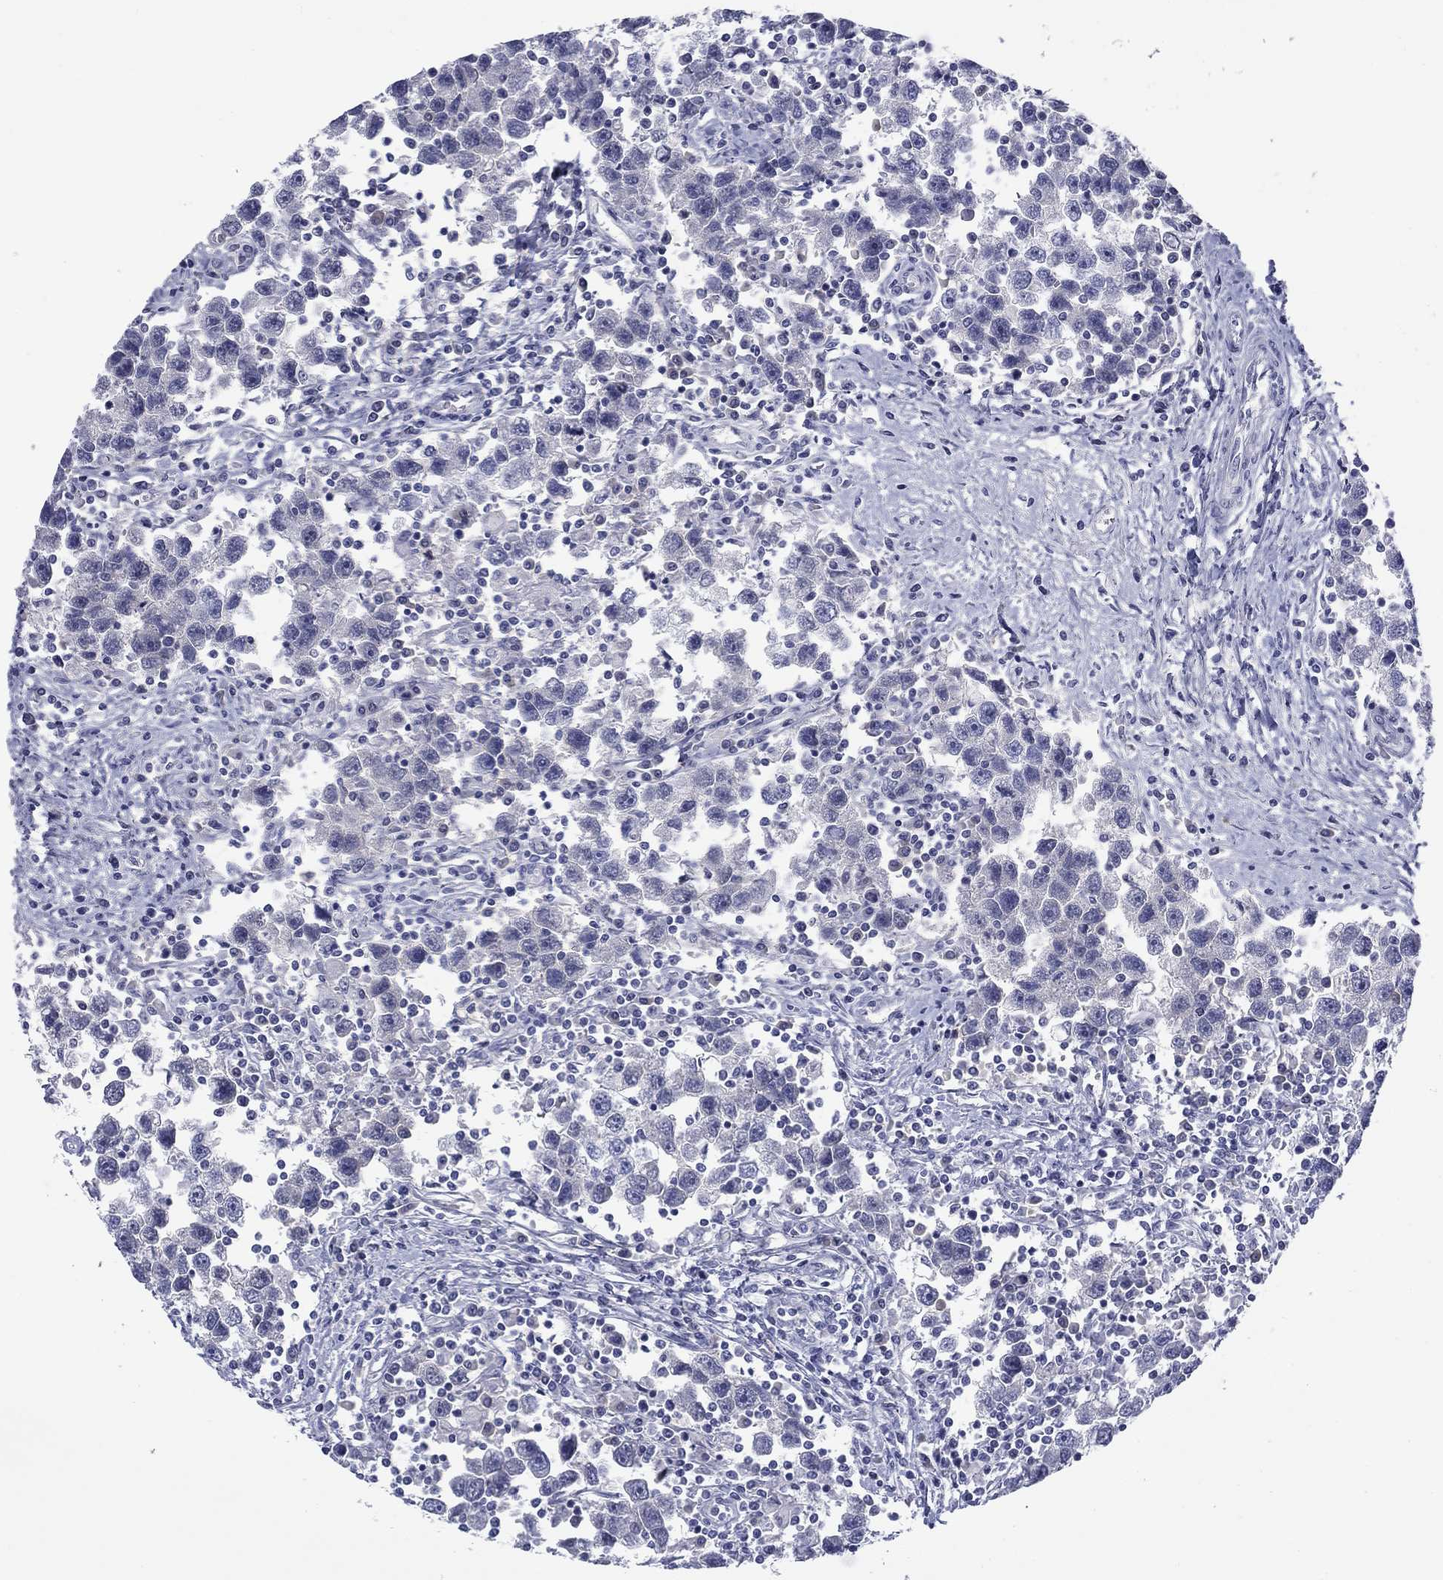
{"staining": {"intensity": "negative", "quantity": "none", "location": "none"}, "tissue": "testis cancer", "cell_type": "Tumor cells", "image_type": "cancer", "snomed": [{"axis": "morphology", "description": "Seminoma, NOS"}, {"axis": "topography", "description": "Testis"}], "caption": "Tumor cells show no significant expression in seminoma (testis).", "gene": "ABCC2", "patient": {"sex": "male", "age": 30}}